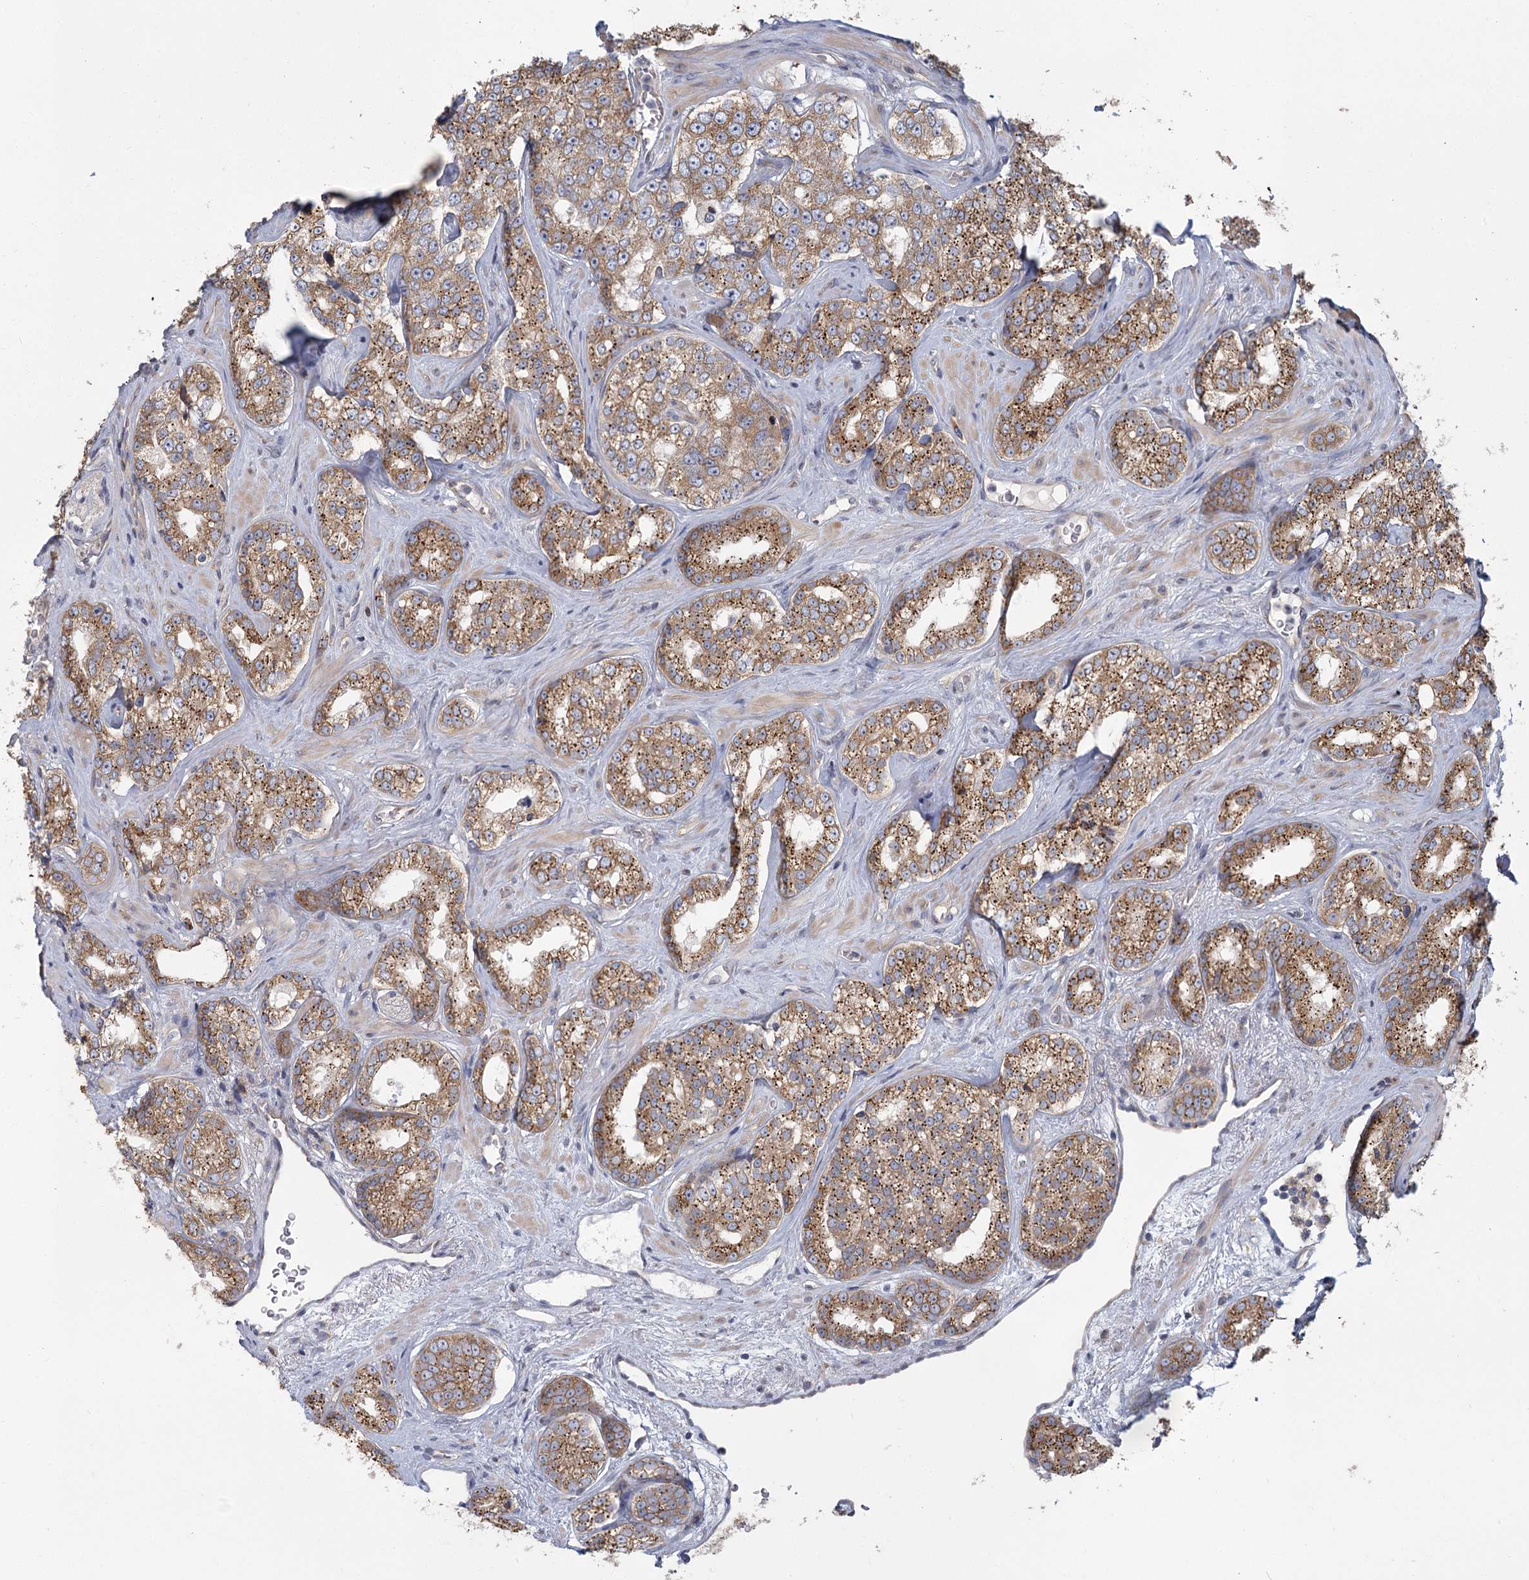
{"staining": {"intensity": "strong", "quantity": ">75%", "location": "cytoplasmic/membranous"}, "tissue": "prostate cancer", "cell_type": "Tumor cells", "image_type": "cancer", "snomed": [{"axis": "morphology", "description": "Normal tissue, NOS"}, {"axis": "morphology", "description": "Adenocarcinoma, High grade"}, {"axis": "topography", "description": "Prostate"}], "caption": "Prostate cancer (adenocarcinoma (high-grade)) stained with IHC demonstrates strong cytoplasmic/membranous expression in about >75% of tumor cells.", "gene": "CNTLN", "patient": {"sex": "male", "age": 83}}